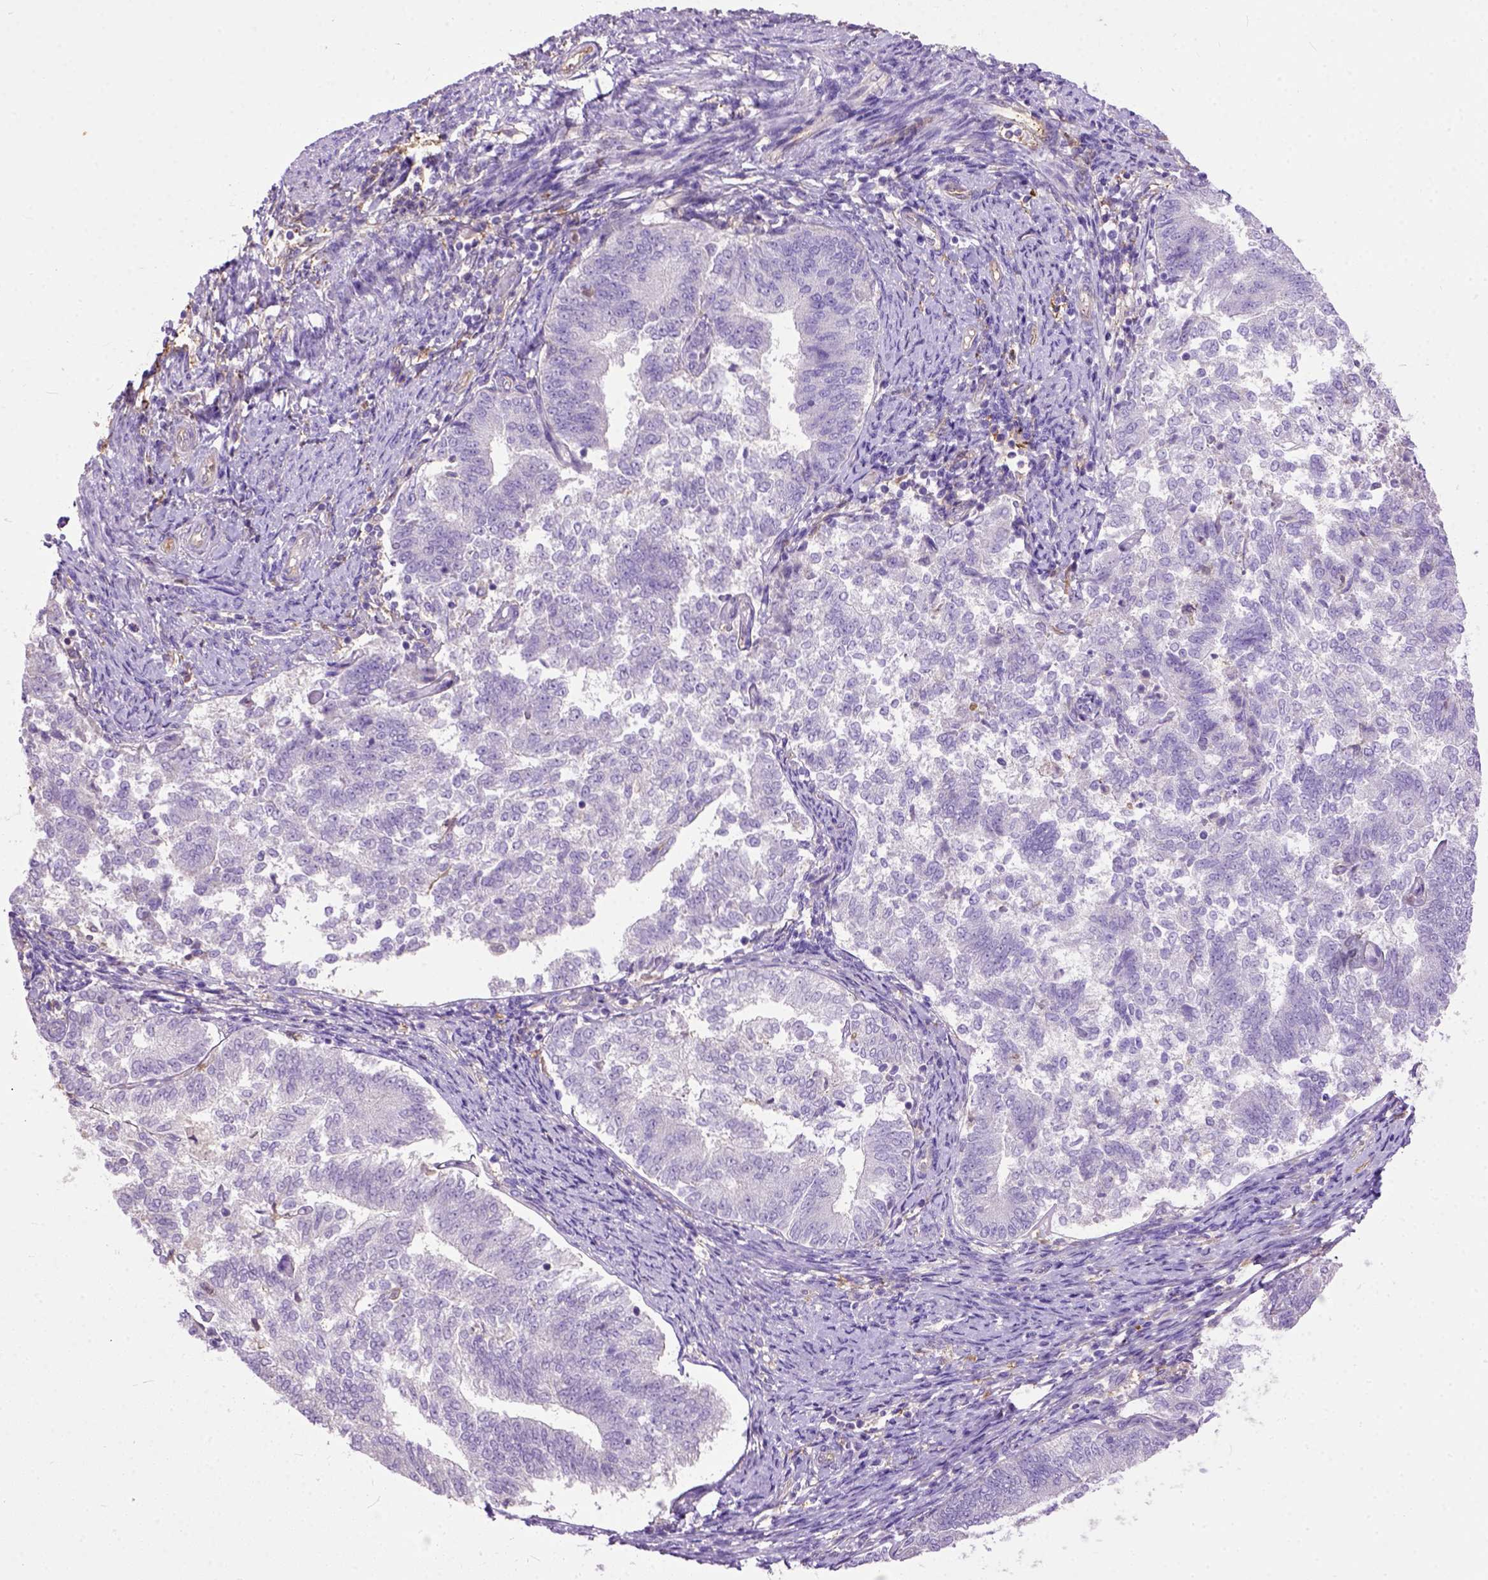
{"staining": {"intensity": "negative", "quantity": "none", "location": "none"}, "tissue": "endometrial cancer", "cell_type": "Tumor cells", "image_type": "cancer", "snomed": [{"axis": "morphology", "description": "Adenocarcinoma, NOS"}, {"axis": "topography", "description": "Endometrium"}], "caption": "A high-resolution histopathology image shows immunohistochemistry staining of endometrial cancer (adenocarcinoma), which demonstrates no significant positivity in tumor cells. Brightfield microscopy of immunohistochemistry stained with DAB (brown) and hematoxylin (blue), captured at high magnification.", "gene": "SEMA4F", "patient": {"sex": "female", "age": 65}}